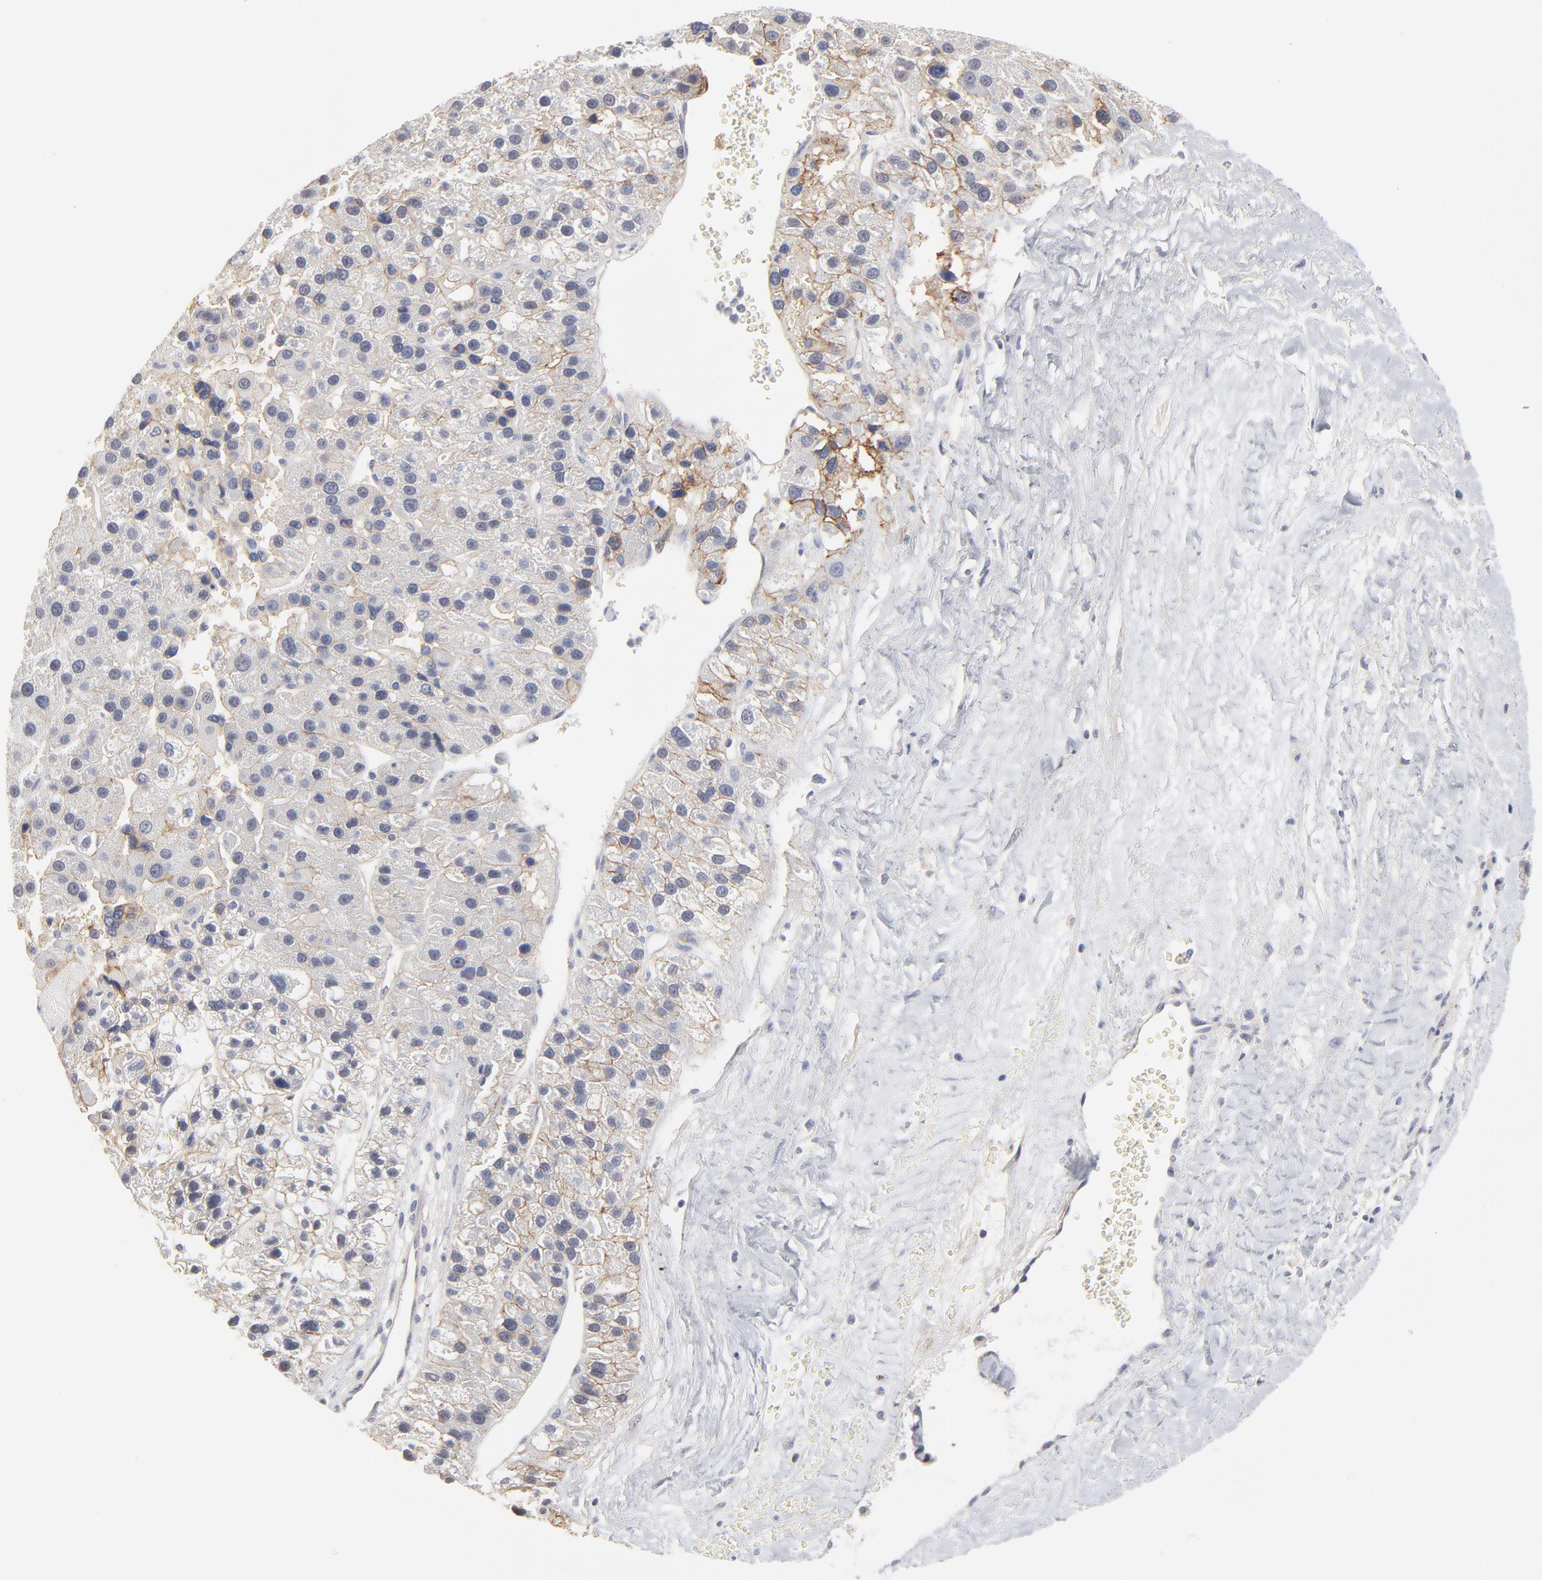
{"staining": {"intensity": "weak", "quantity": "25%-75%", "location": "cytoplasmic/membranous"}, "tissue": "liver cancer", "cell_type": "Tumor cells", "image_type": "cancer", "snomed": [{"axis": "morphology", "description": "Carcinoma, Hepatocellular, NOS"}, {"axis": "topography", "description": "Liver"}], "caption": "A micrograph of human liver hepatocellular carcinoma stained for a protein demonstrates weak cytoplasmic/membranous brown staining in tumor cells.", "gene": "SLC16A1", "patient": {"sex": "female", "age": 85}}